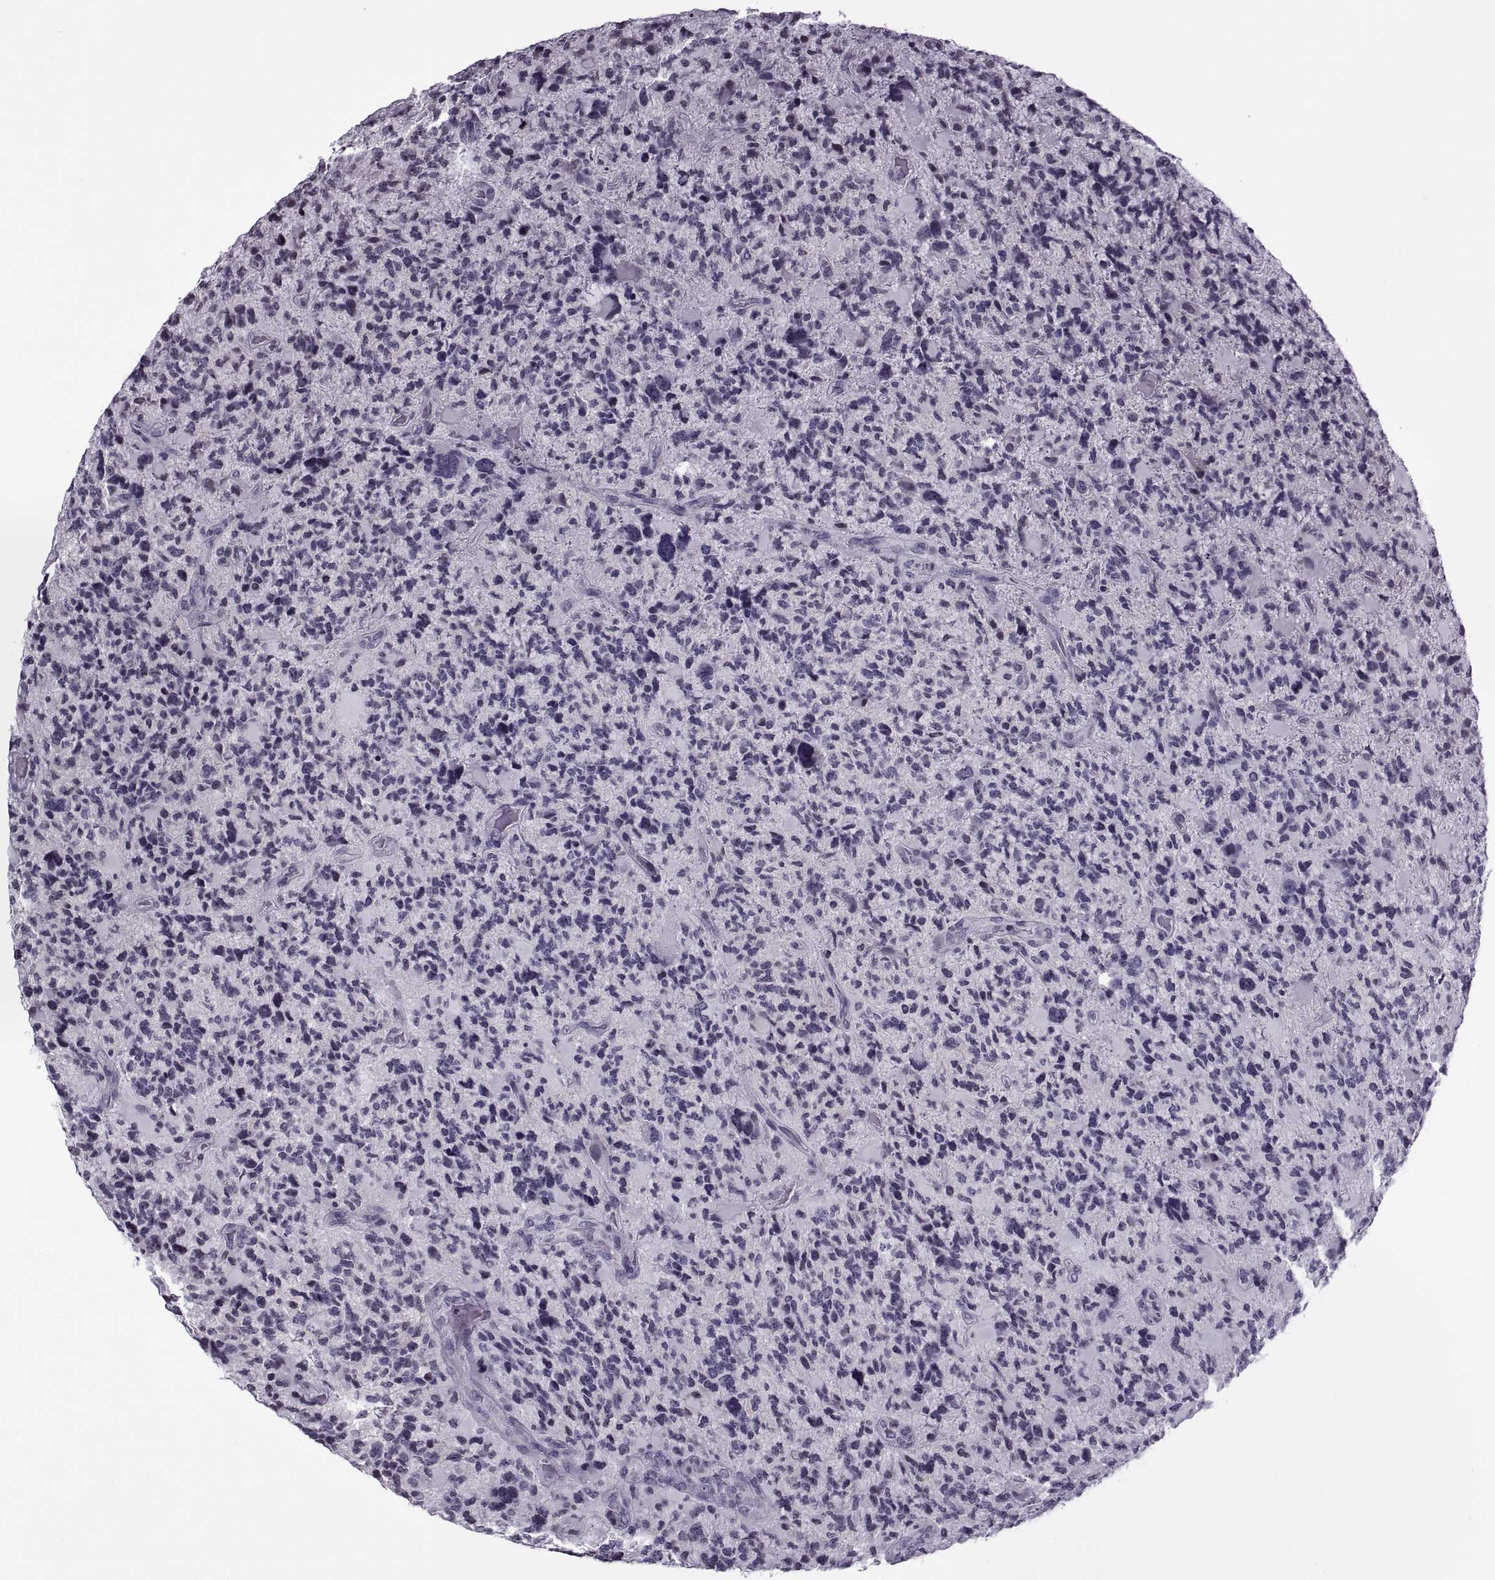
{"staining": {"intensity": "negative", "quantity": "none", "location": "none"}, "tissue": "glioma", "cell_type": "Tumor cells", "image_type": "cancer", "snomed": [{"axis": "morphology", "description": "Glioma, malignant, High grade"}, {"axis": "topography", "description": "Brain"}], "caption": "This is an IHC micrograph of human glioma. There is no staining in tumor cells.", "gene": "H1-8", "patient": {"sex": "female", "age": 71}}